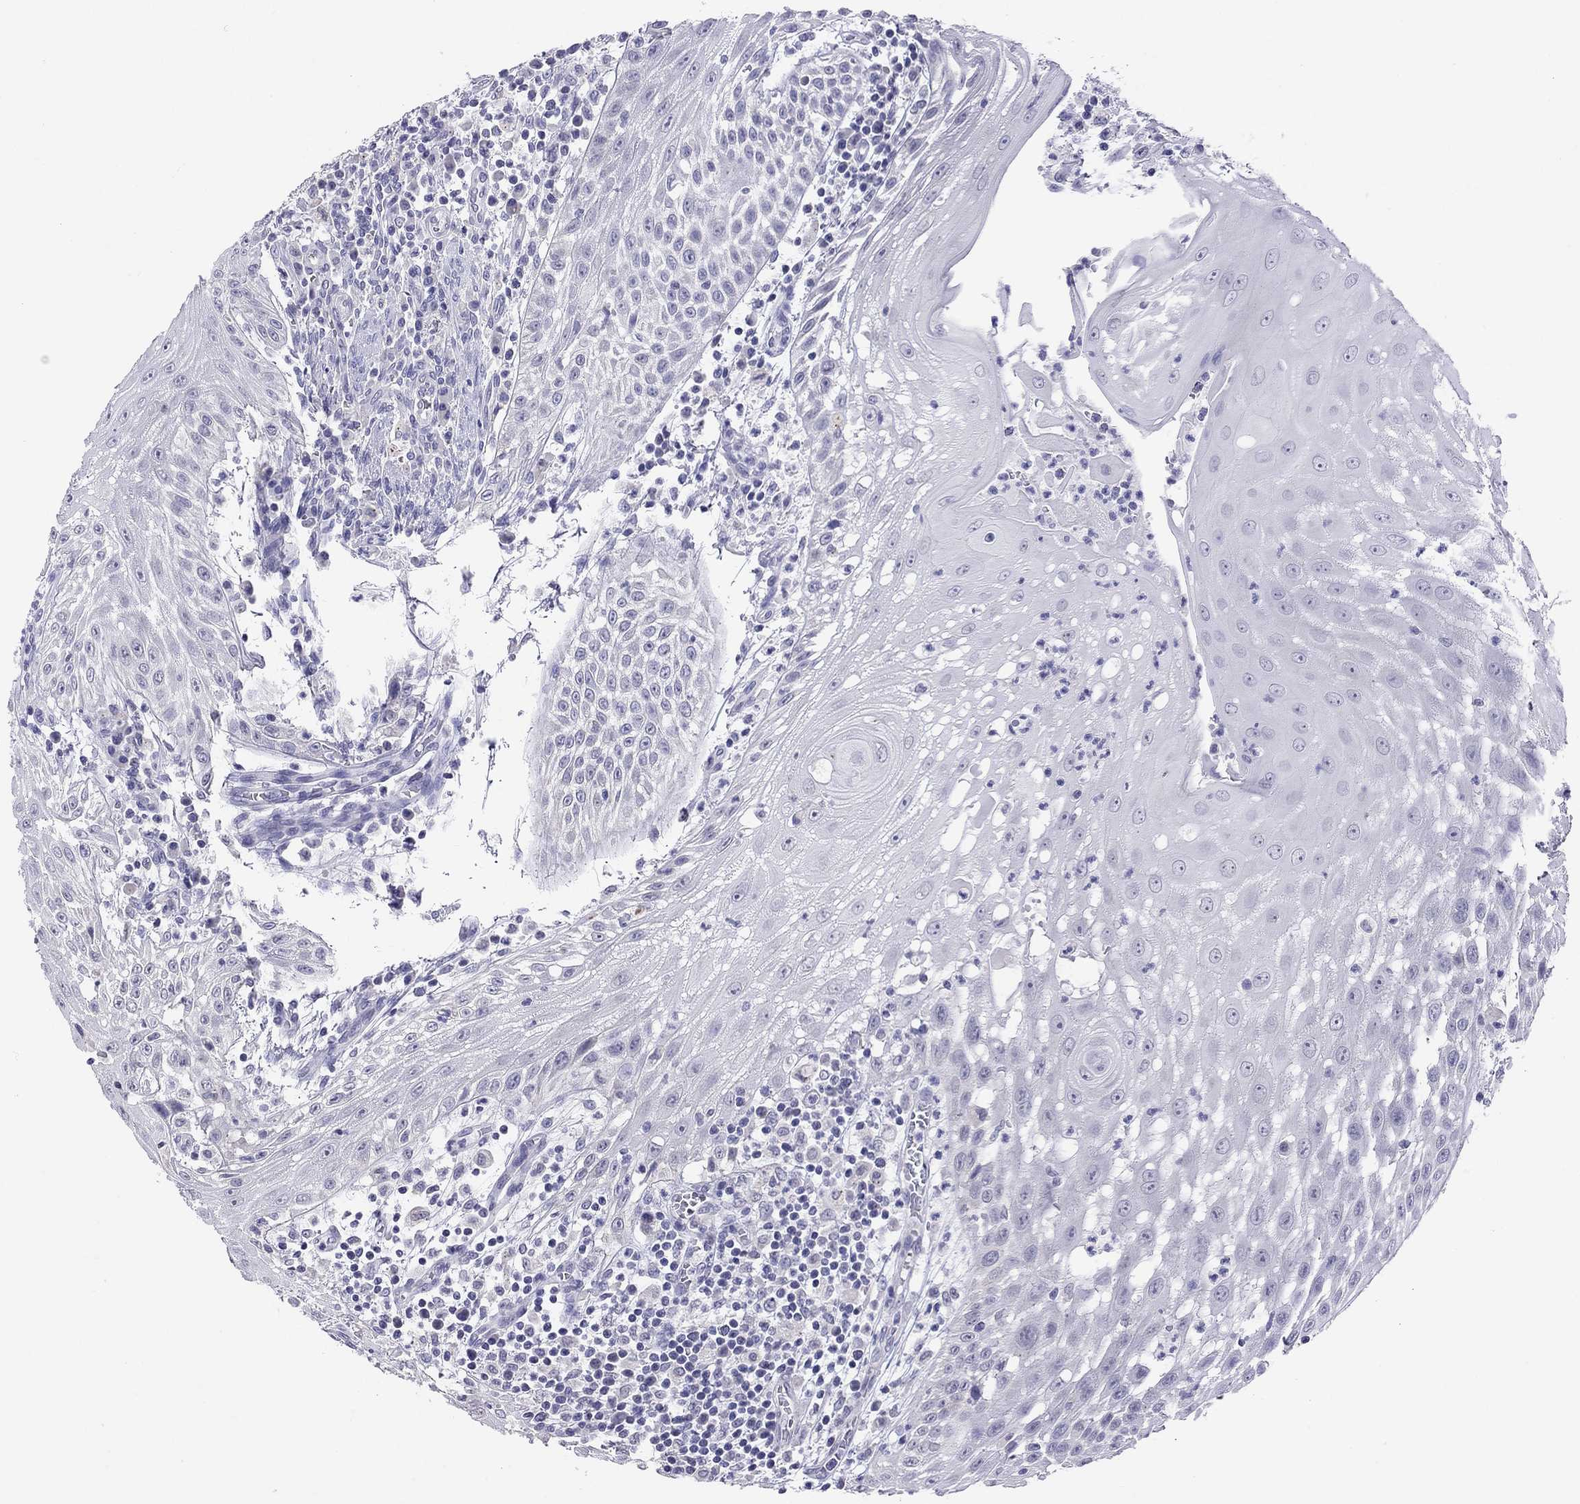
{"staining": {"intensity": "negative", "quantity": "none", "location": "none"}, "tissue": "head and neck cancer", "cell_type": "Tumor cells", "image_type": "cancer", "snomed": [{"axis": "morphology", "description": "Squamous cell carcinoma, NOS"}, {"axis": "topography", "description": "Oral tissue"}, {"axis": "topography", "description": "Head-Neck"}], "caption": "Immunohistochemical staining of human head and neck cancer (squamous cell carcinoma) demonstrates no significant expression in tumor cells.", "gene": "ARMC12", "patient": {"sex": "male", "age": 58}}